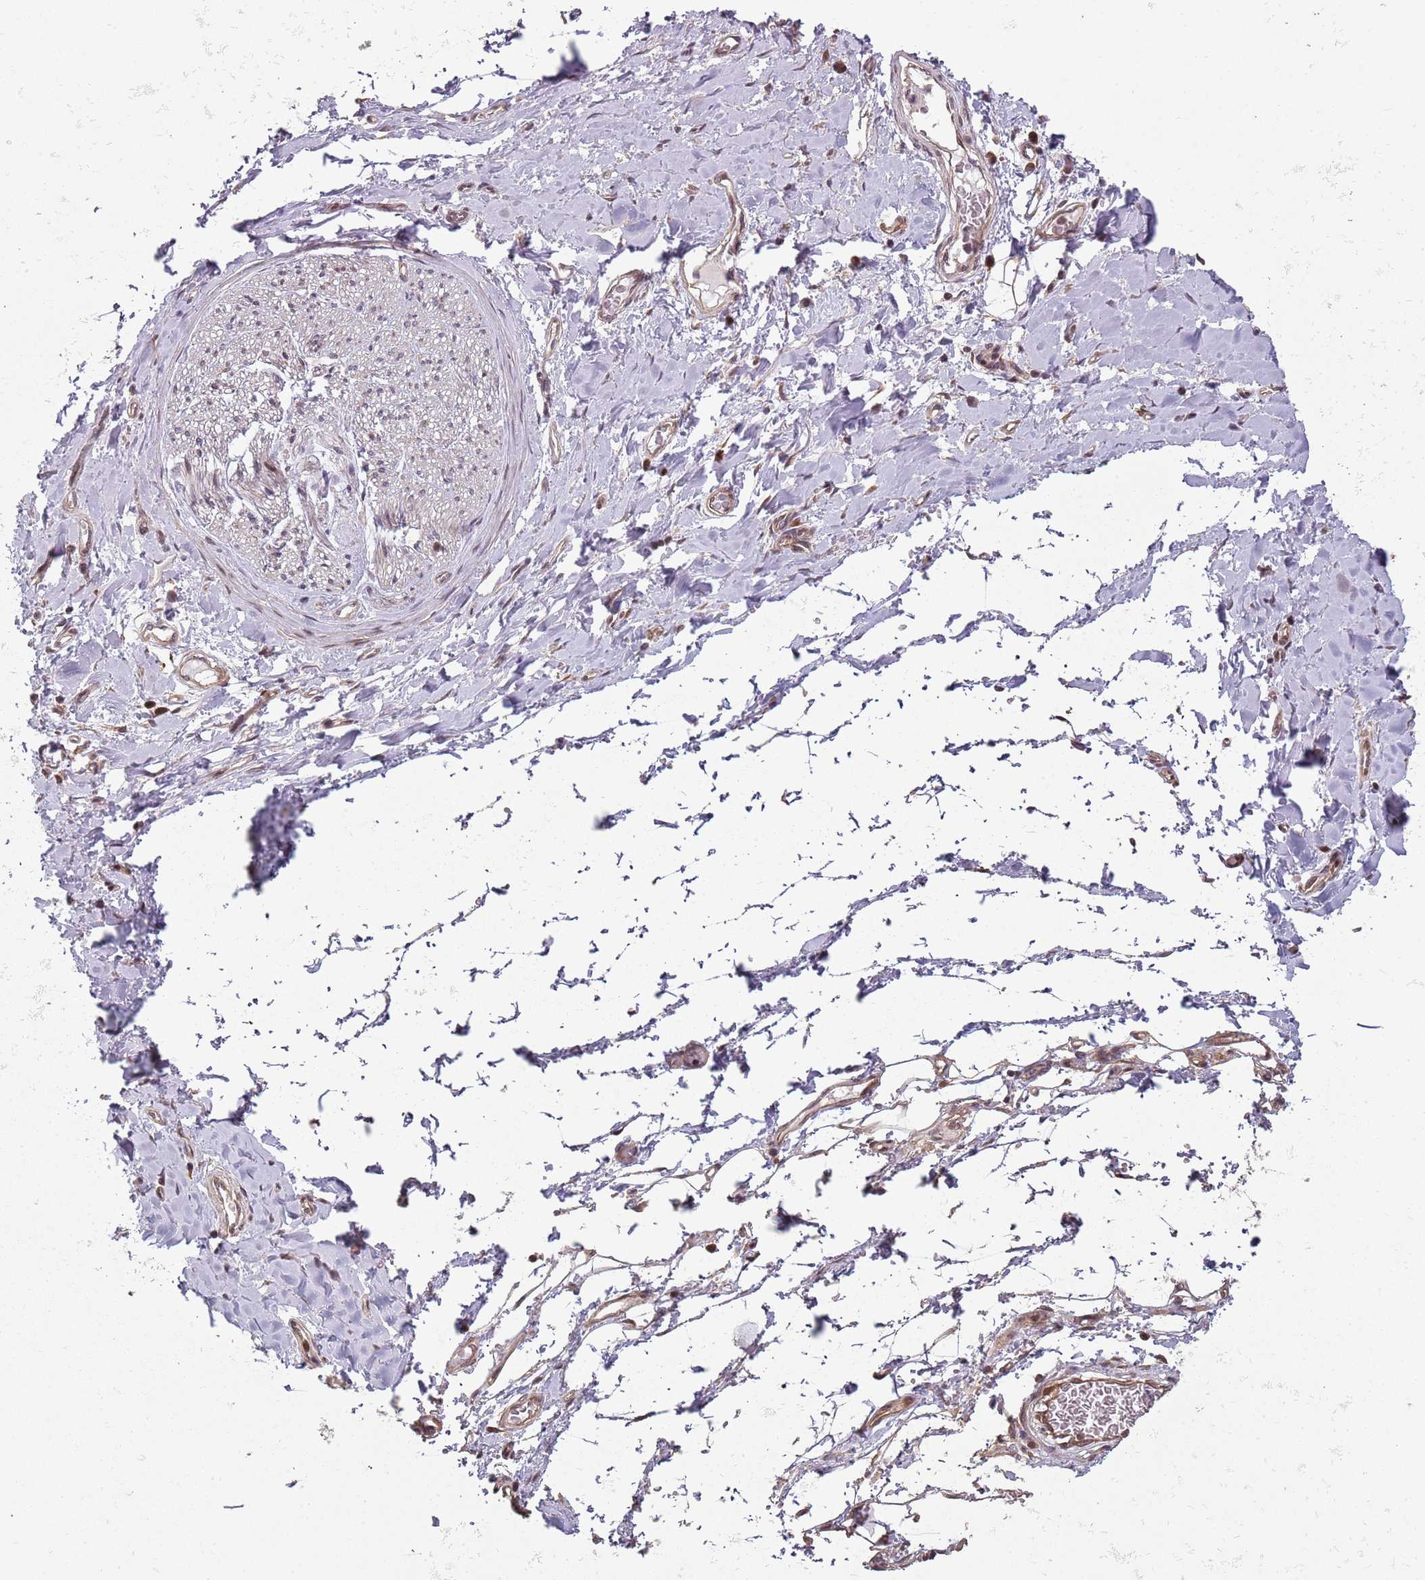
{"staining": {"intensity": "moderate", "quantity": ">75%", "location": "cytoplasmic/membranous"}, "tissue": "adipose tissue", "cell_type": "Adipocytes", "image_type": "normal", "snomed": [{"axis": "morphology", "description": "Normal tissue, NOS"}, {"axis": "morphology", "description": "Adenocarcinoma, NOS"}, {"axis": "topography", "description": "Stomach, upper"}, {"axis": "topography", "description": "Peripheral nerve tissue"}], "caption": "Immunohistochemistry (IHC) photomicrograph of normal human adipose tissue stained for a protein (brown), which shows medium levels of moderate cytoplasmic/membranous positivity in about >75% of adipocytes.", "gene": "CHURC1", "patient": {"sex": "male", "age": 62}}